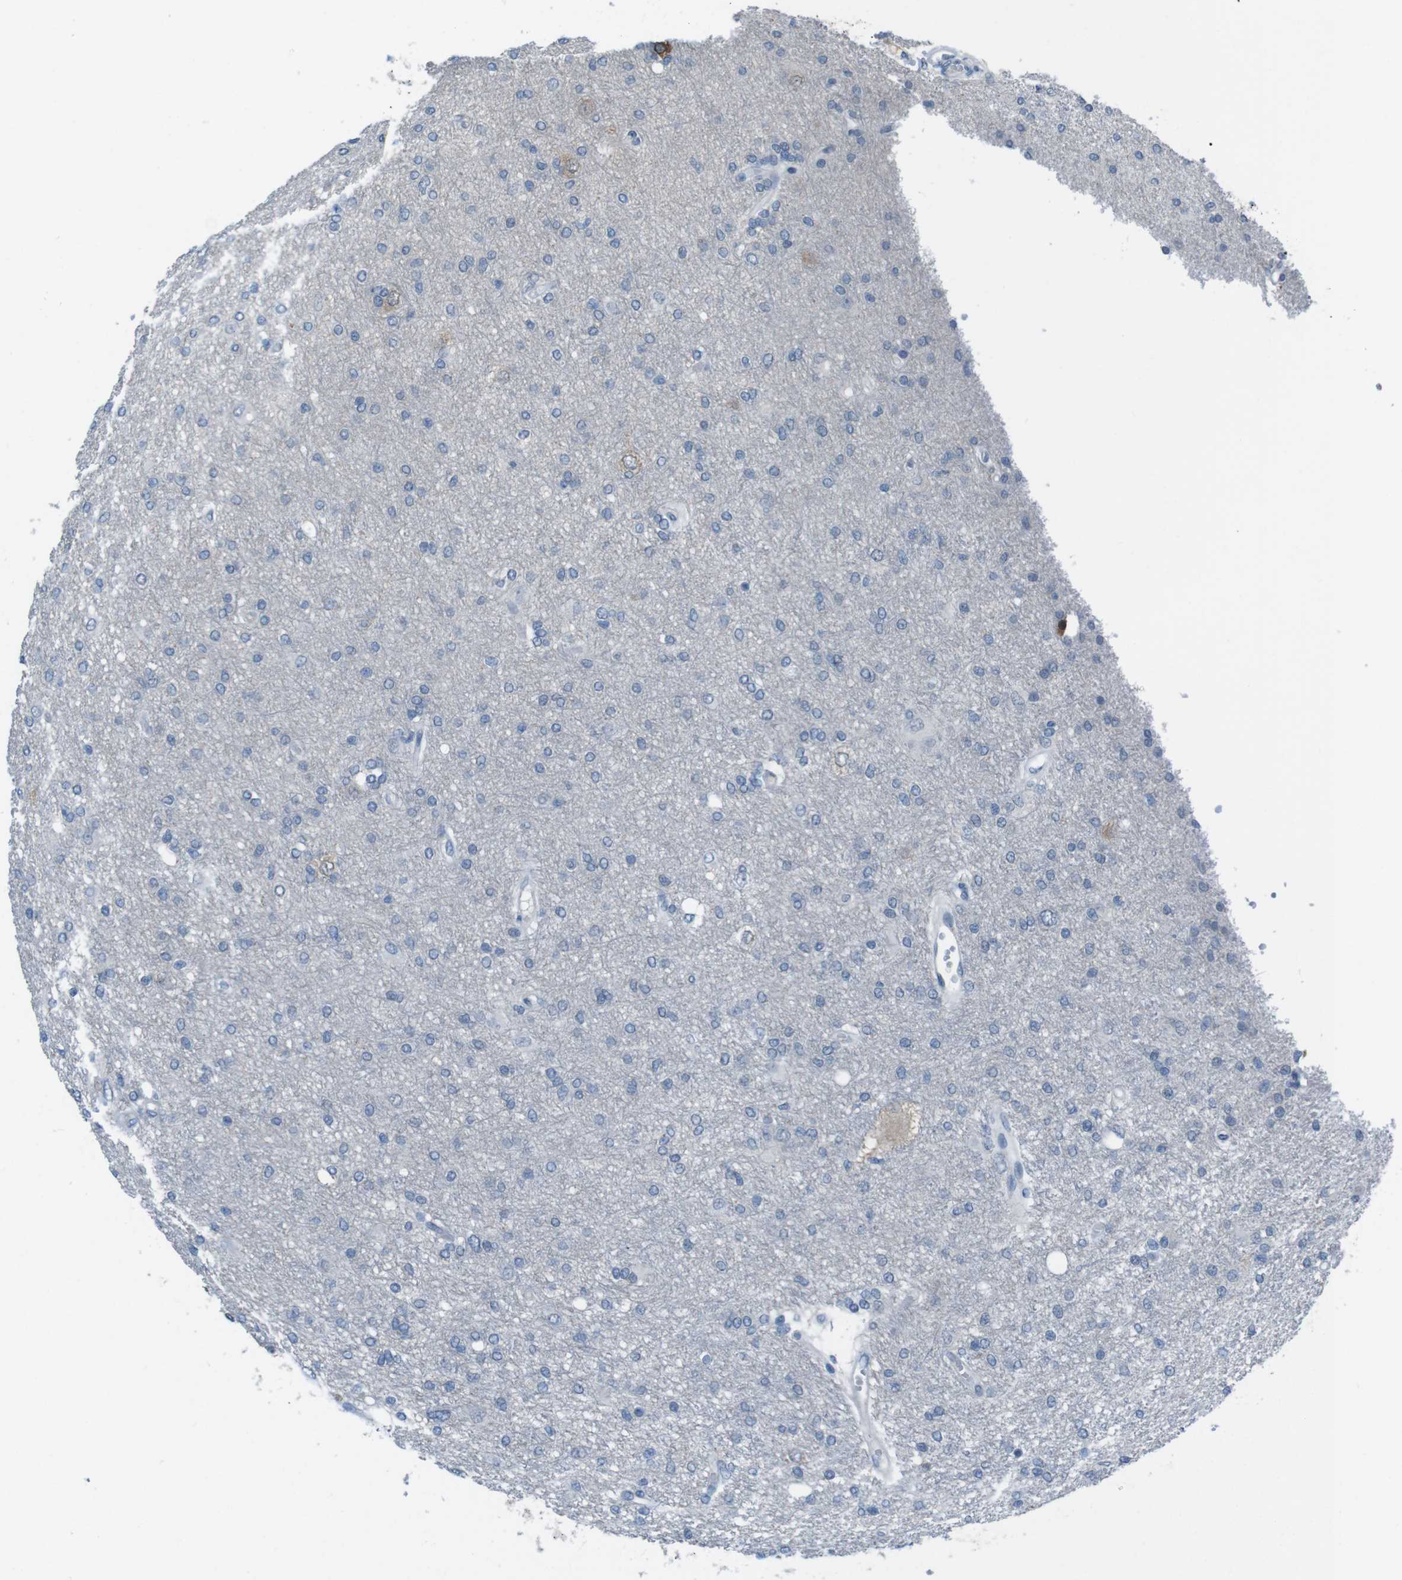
{"staining": {"intensity": "negative", "quantity": "none", "location": "none"}, "tissue": "glioma", "cell_type": "Tumor cells", "image_type": "cancer", "snomed": [{"axis": "morphology", "description": "Glioma, malignant, High grade"}, {"axis": "topography", "description": "Brain"}], "caption": "An image of malignant glioma (high-grade) stained for a protein shows no brown staining in tumor cells.", "gene": "CDHR2", "patient": {"sex": "female", "age": 59}}